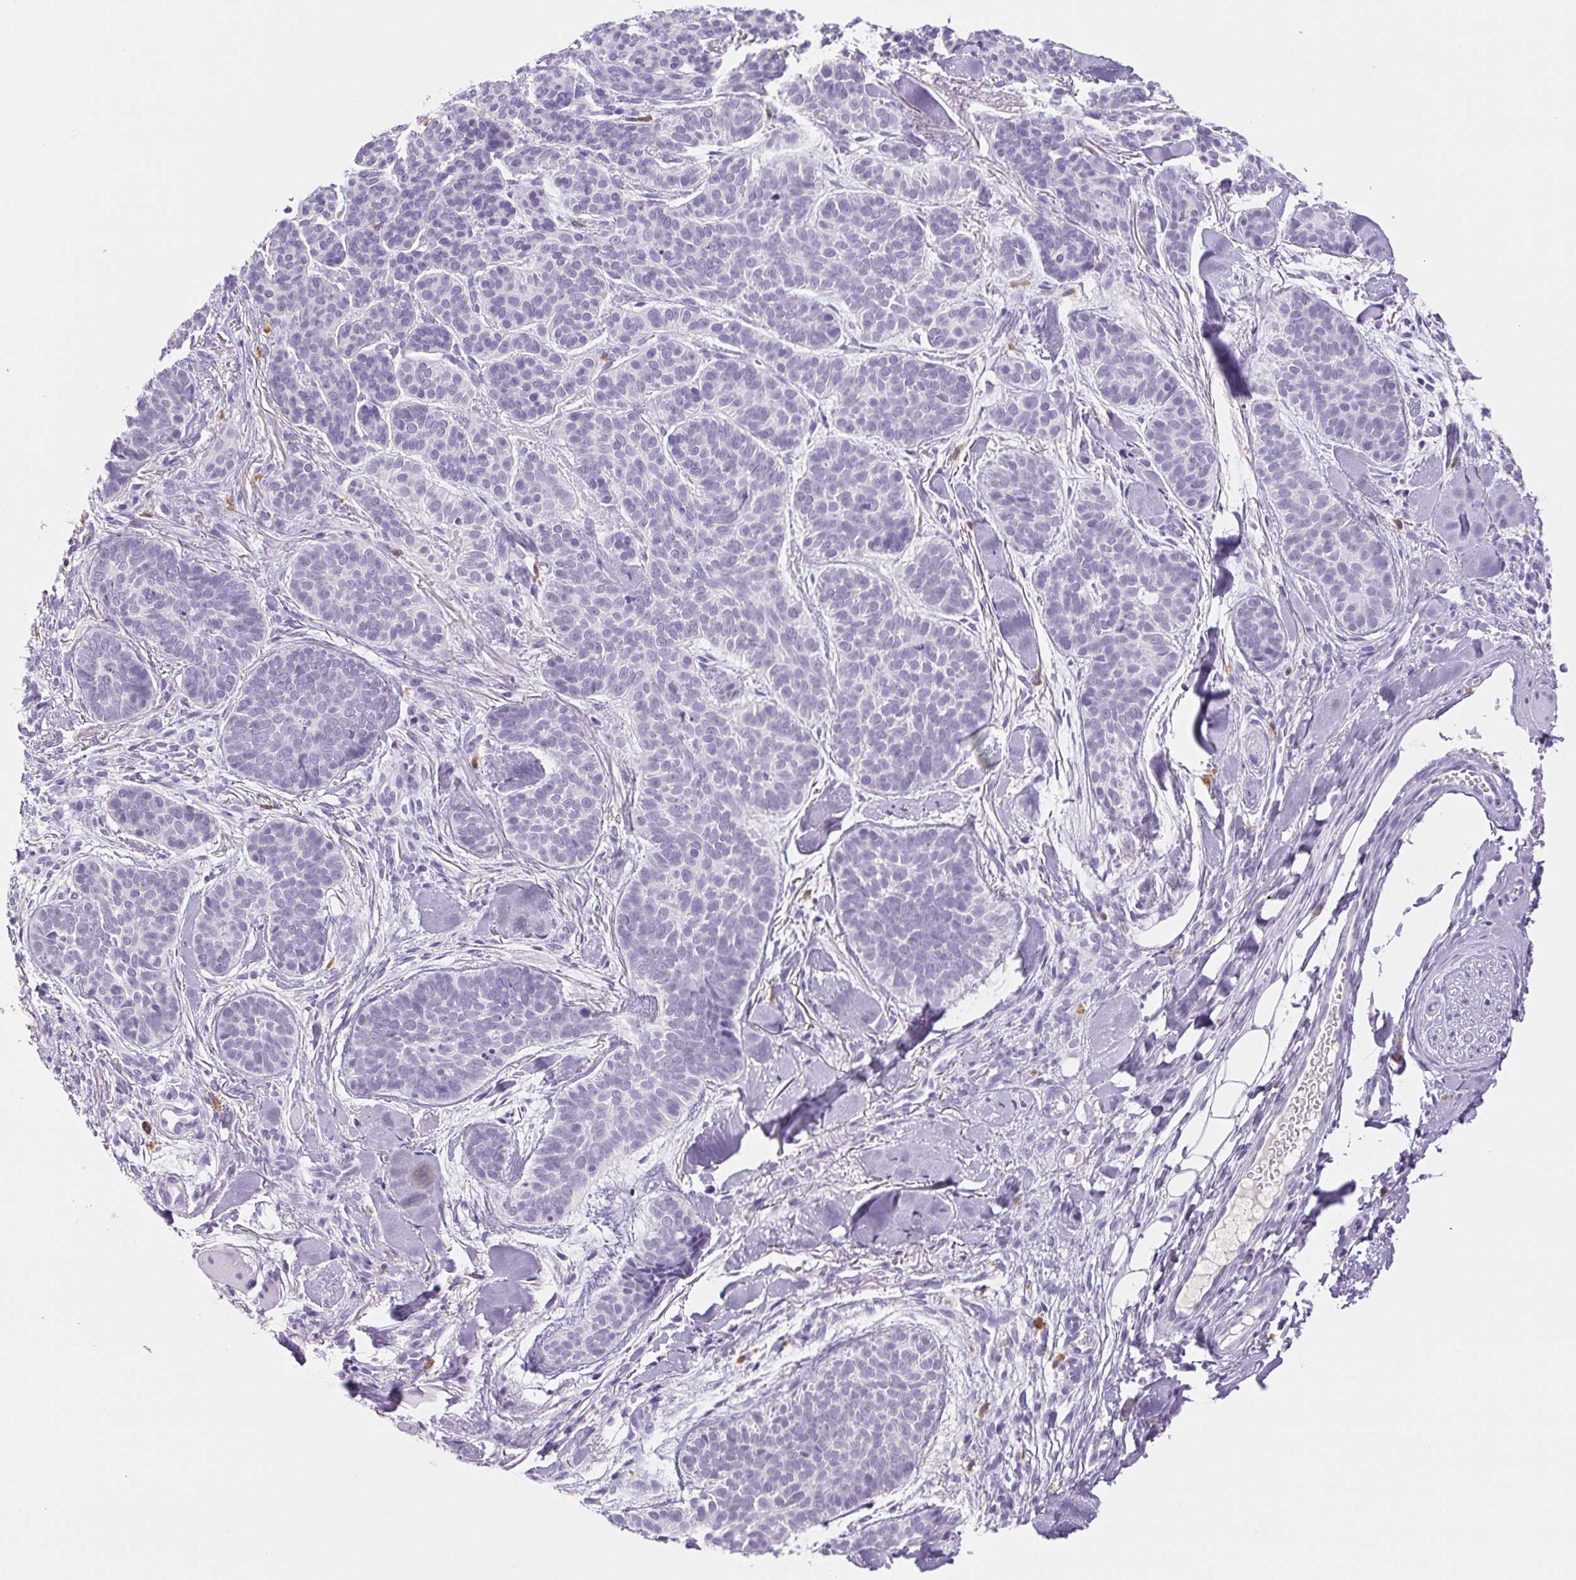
{"staining": {"intensity": "negative", "quantity": "none", "location": "none"}, "tissue": "skin cancer", "cell_type": "Tumor cells", "image_type": "cancer", "snomed": [{"axis": "morphology", "description": "Basal cell carcinoma"}, {"axis": "topography", "description": "Skin"}, {"axis": "topography", "description": "Skin of nose"}], "caption": "Protein analysis of skin cancer shows no significant staining in tumor cells.", "gene": "PAPPA2", "patient": {"sex": "female", "age": 81}}